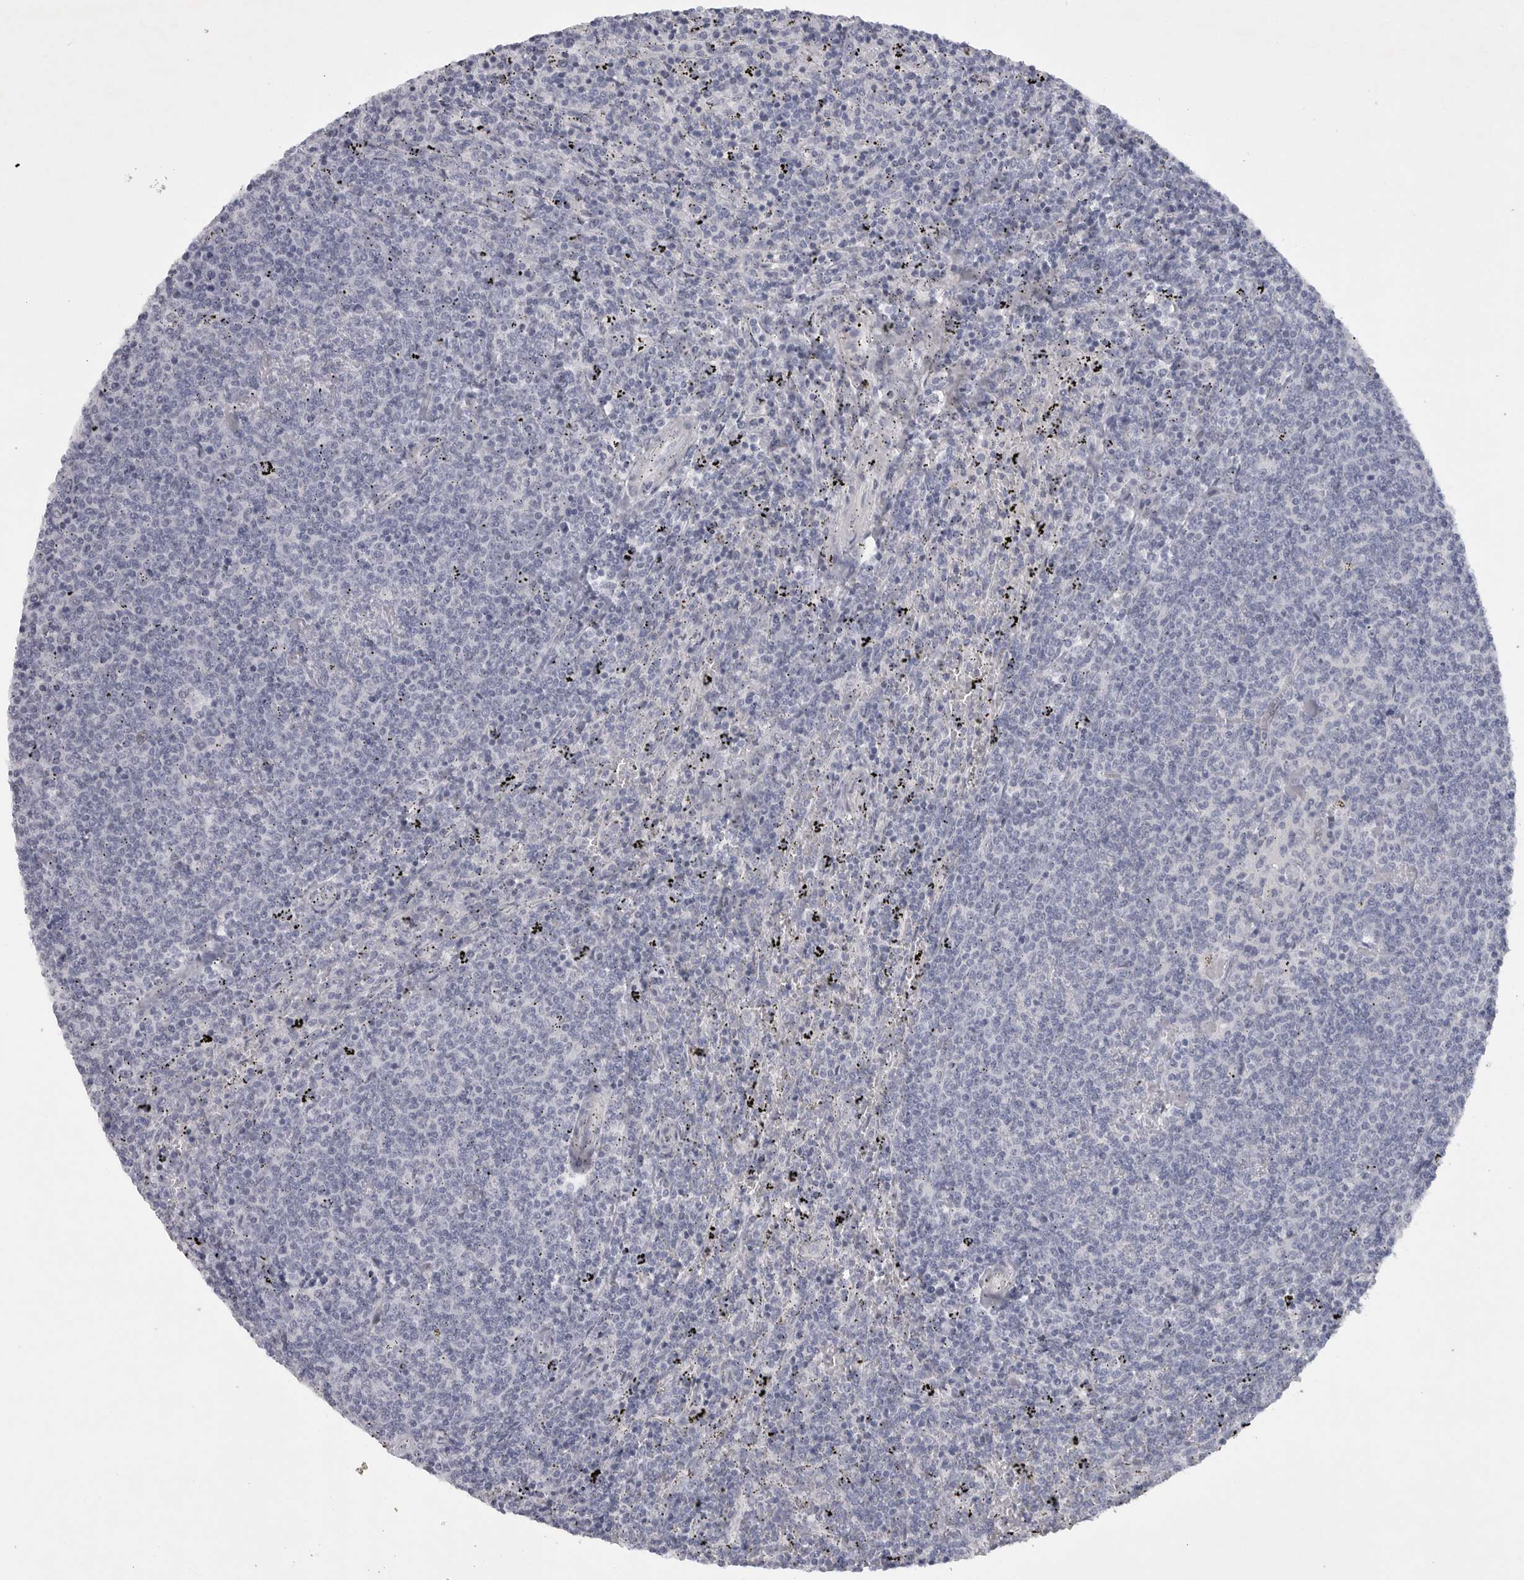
{"staining": {"intensity": "negative", "quantity": "none", "location": "none"}, "tissue": "lymphoma", "cell_type": "Tumor cells", "image_type": "cancer", "snomed": [{"axis": "morphology", "description": "Malignant lymphoma, non-Hodgkin's type, Low grade"}, {"axis": "topography", "description": "Spleen"}], "caption": "Low-grade malignant lymphoma, non-Hodgkin's type was stained to show a protein in brown. There is no significant positivity in tumor cells.", "gene": "TNR", "patient": {"sex": "female", "age": 50}}